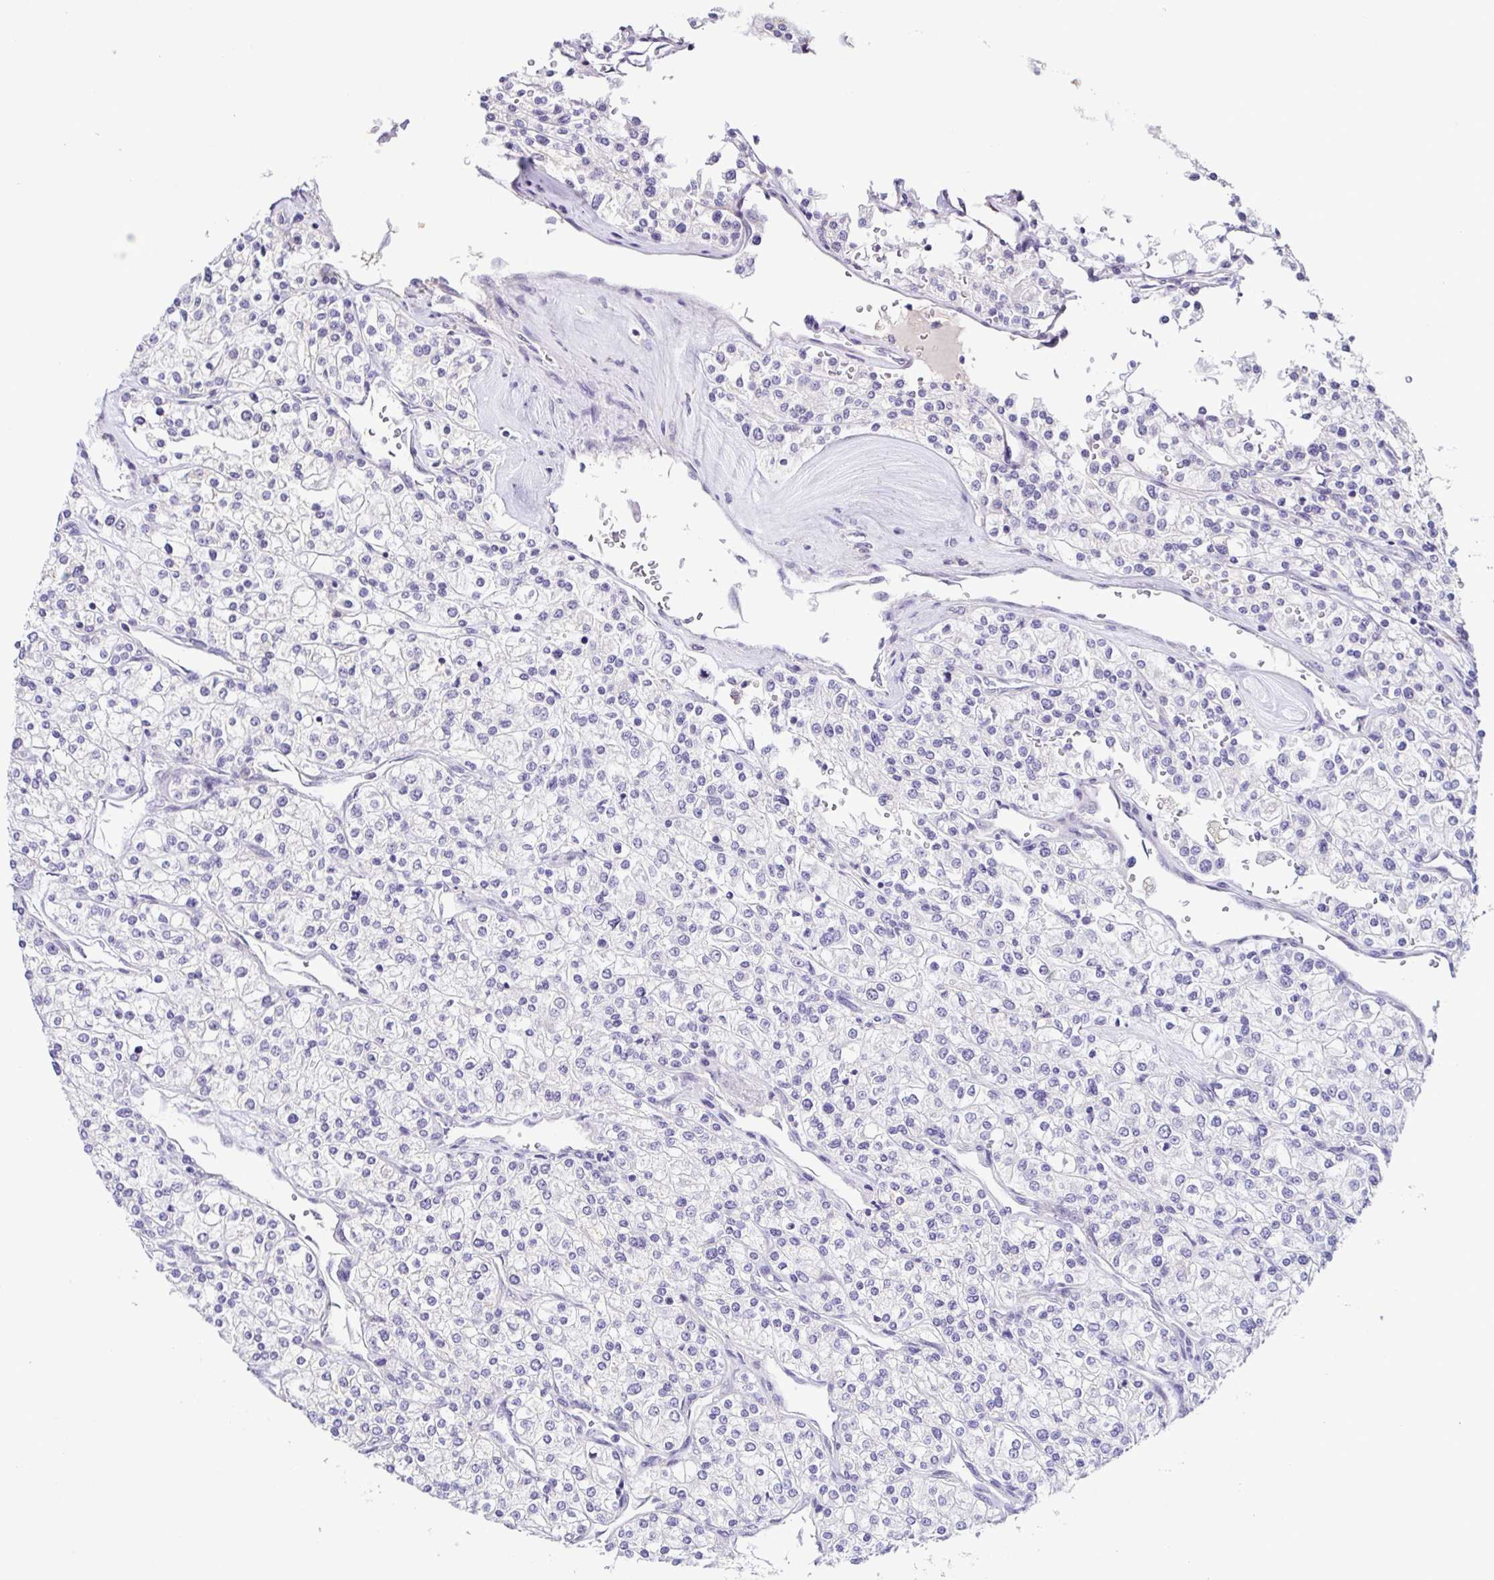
{"staining": {"intensity": "negative", "quantity": "none", "location": "none"}, "tissue": "renal cancer", "cell_type": "Tumor cells", "image_type": "cancer", "snomed": [{"axis": "morphology", "description": "Adenocarcinoma, NOS"}, {"axis": "topography", "description": "Kidney"}], "caption": "Immunohistochemical staining of human renal cancer (adenocarcinoma) displays no significant expression in tumor cells.", "gene": "TERT", "patient": {"sex": "male", "age": 80}}